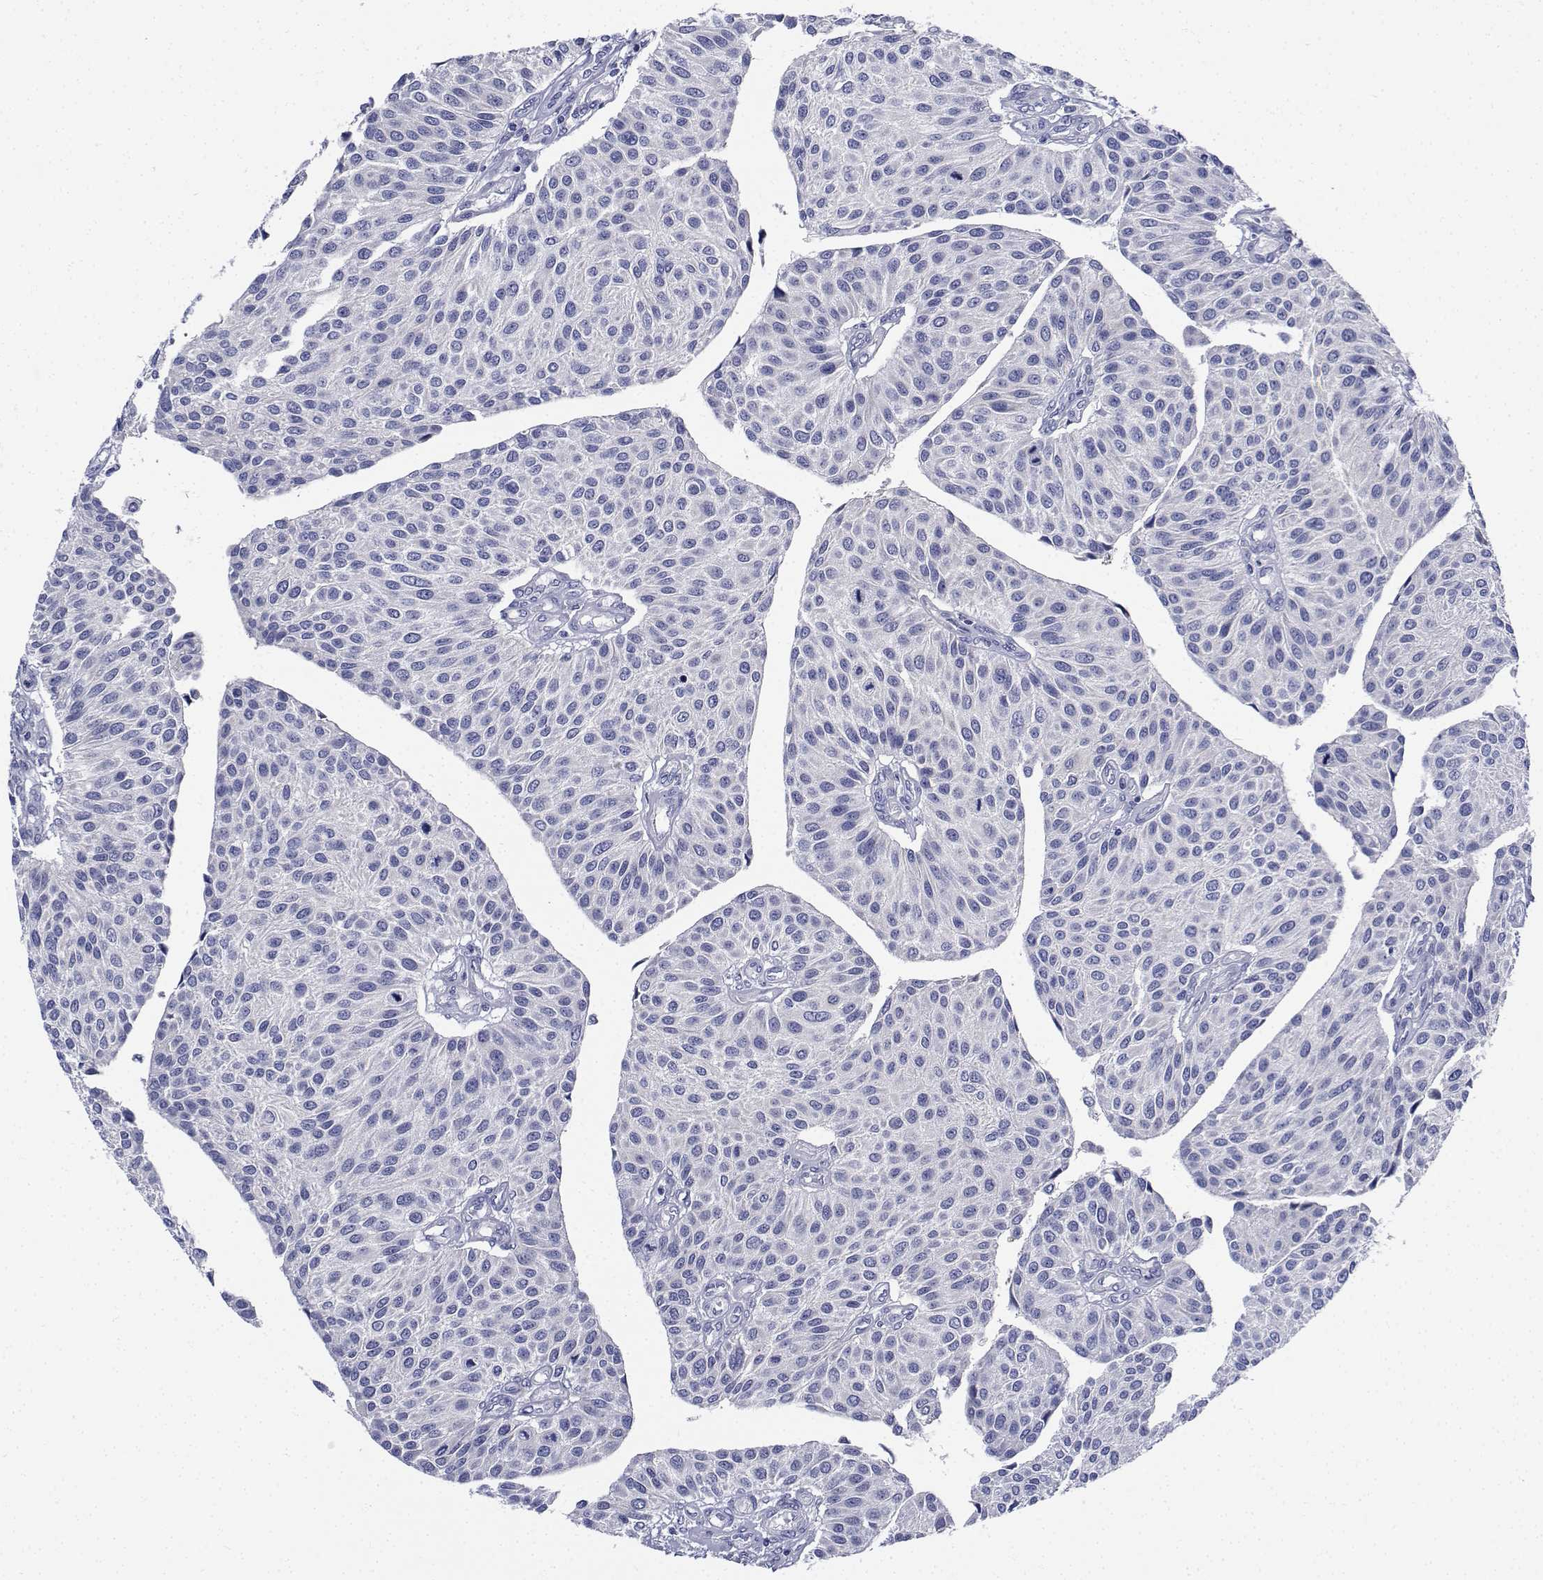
{"staining": {"intensity": "negative", "quantity": "none", "location": "none"}, "tissue": "urothelial cancer", "cell_type": "Tumor cells", "image_type": "cancer", "snomed": [{"axis": "morphology", "description": "Urothelial carcinoma, NOS"}, {"axis": "topography", "description": "Urinary bladder"}], "caption": "There is no significant staining in tumor cells of urothelial cancer. (Brightfield microscopy of DAB immunohistochemistry at high magnification).", "gene": "CDHR3", "patient": {"sex": "male", "age": 55}}